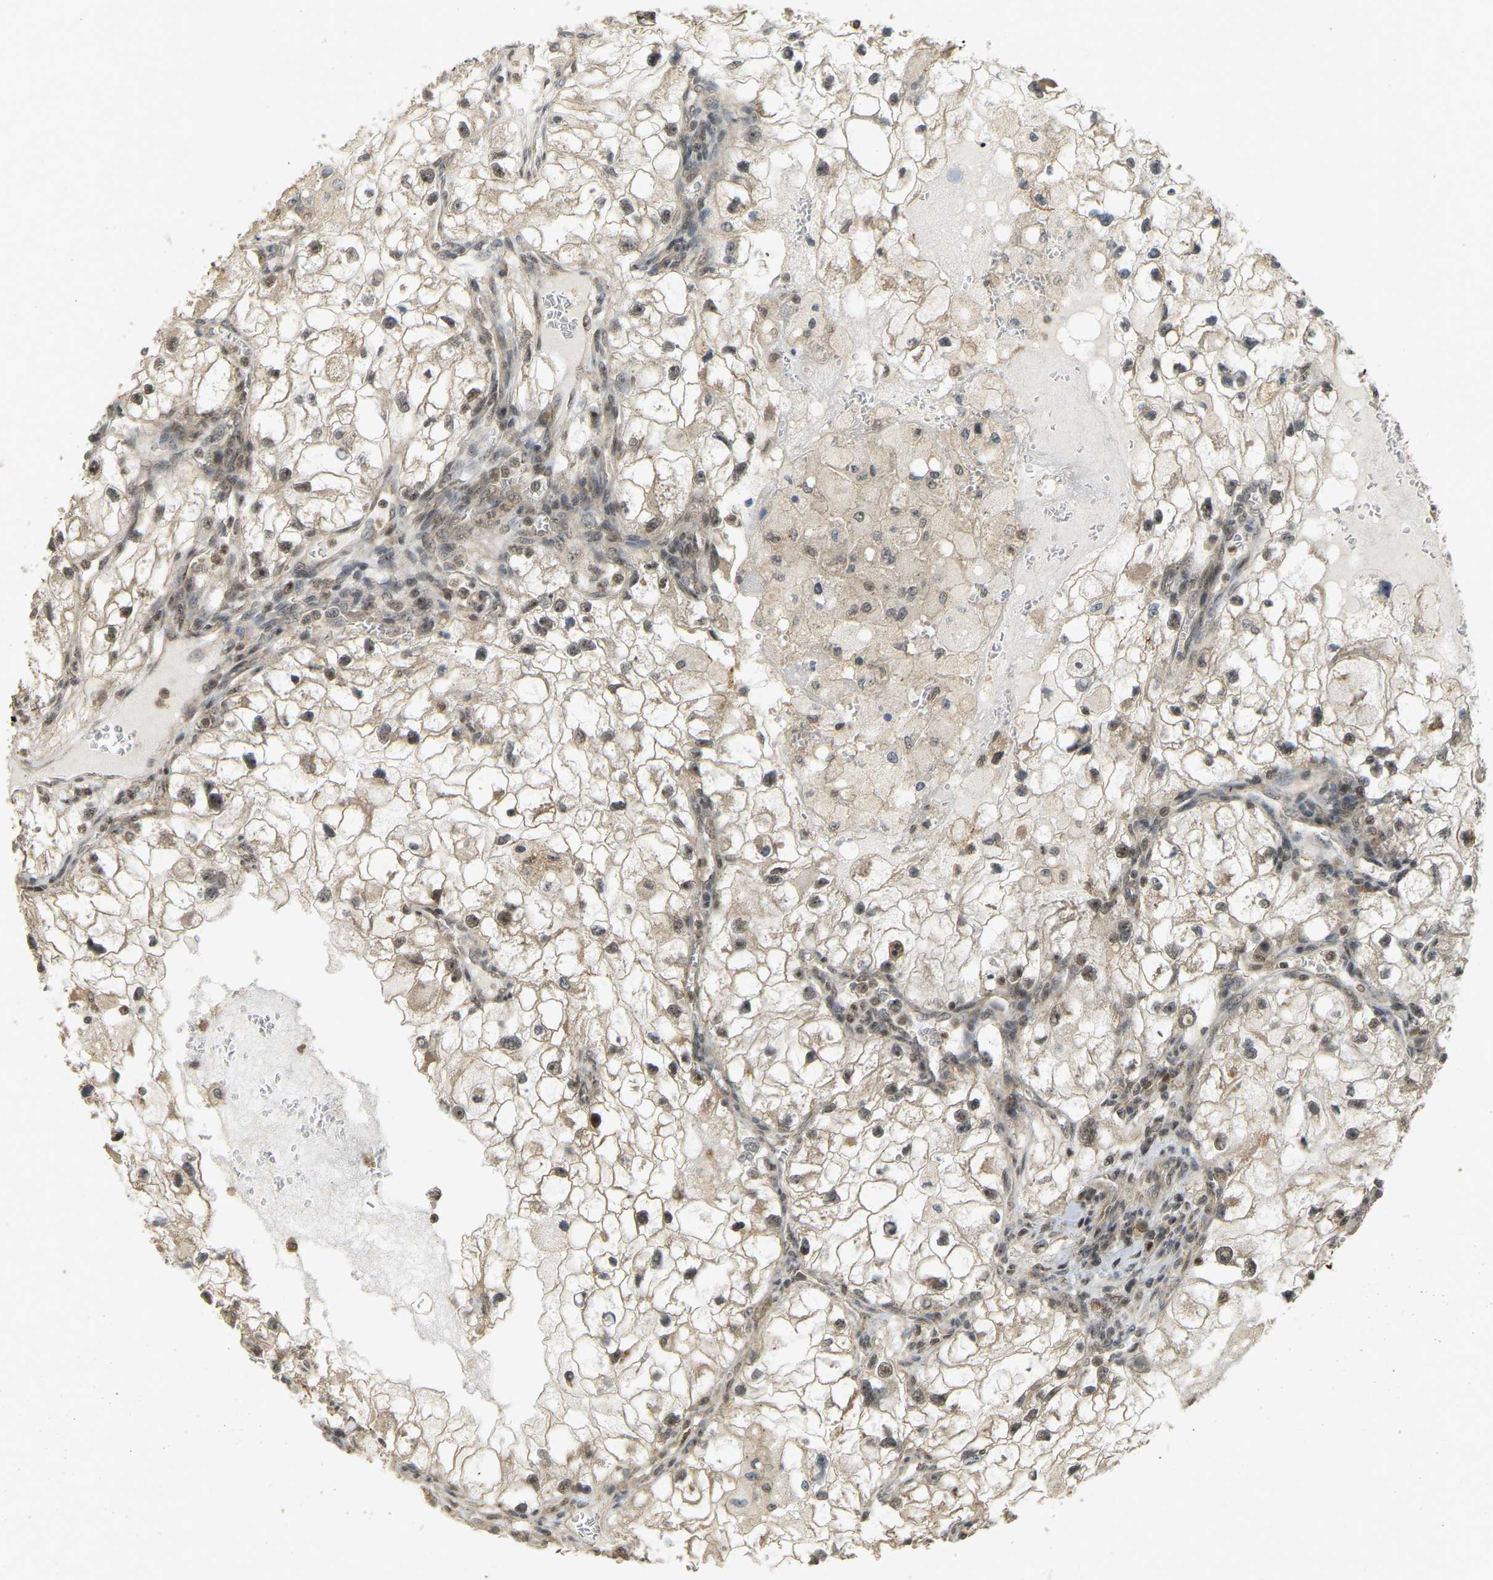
{"staining": {"intensity": "moderate", "quantity": "25%-75%", "location": "nuclear"}, "tissue": "renal cancer", "cell_type": "Tumor cells", "image_type": "cancer", "snomed": [{"axis": "morphology", "description": "Adenocarcinoma, NOS"}, {"axis": "topography", "description": "Kidney"}], "caption": "Human adenocarcinoma (renal) stained with a protein marker shows moderate staining in tumor cells.", "gene": "BRF2", "patient": {"sex": "female", "age": 70}}